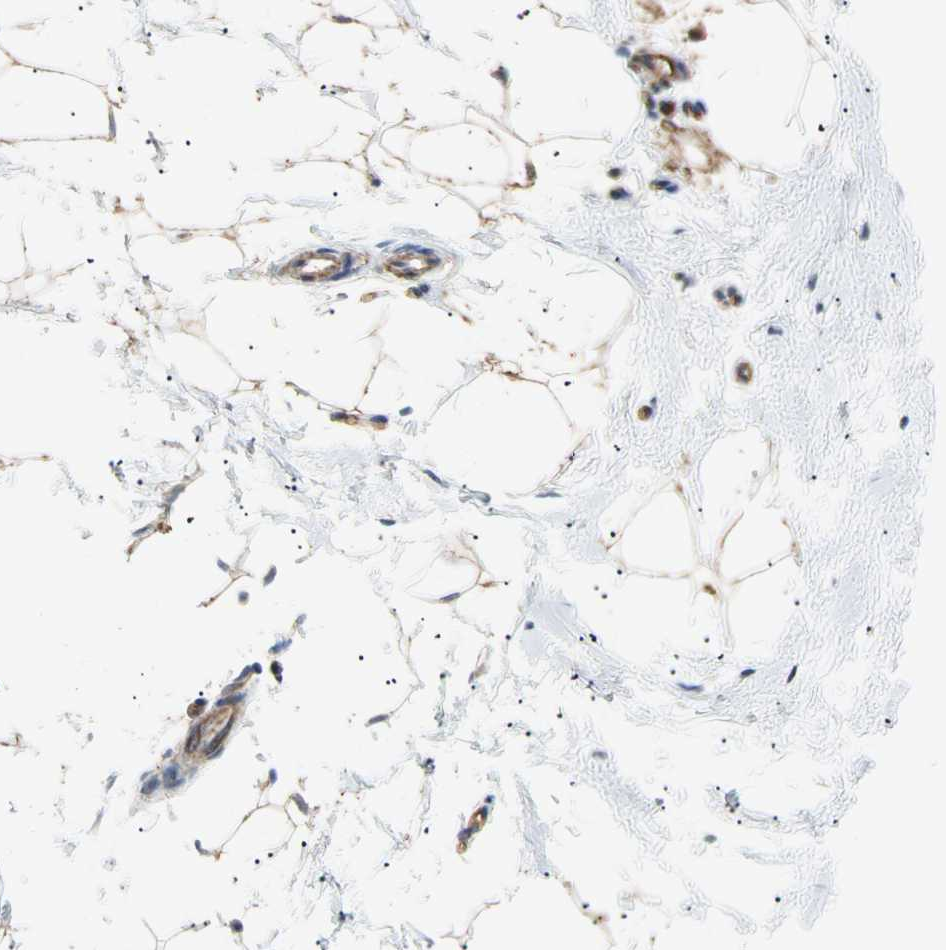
{"staining": {"intensity": "weak", "quantity": "25%-75%", "location": "cytoplasmic/membranous"}, "tissue": "adipose tissue", "cell_type": "Adipocytes", "image_type": "normal", "snomed": [{"axis": "morphology", "description": "Normal tissue, NOS"}, {"axis": "topography", "description": "Breast"}], "caption": "Immunohistochemistry (IHC) image of benign adipose tissue: human adipose tissue stained using immunohistochemistry (IHC) exhibits low levels of weak protein expression localized specifically in the cytoplasmic/membranous of adipocytes, appearing as a cytoplasmic/membranous brown color.", "gene": "SEC23B", "patient": {"sex": "female", "age": 45}}